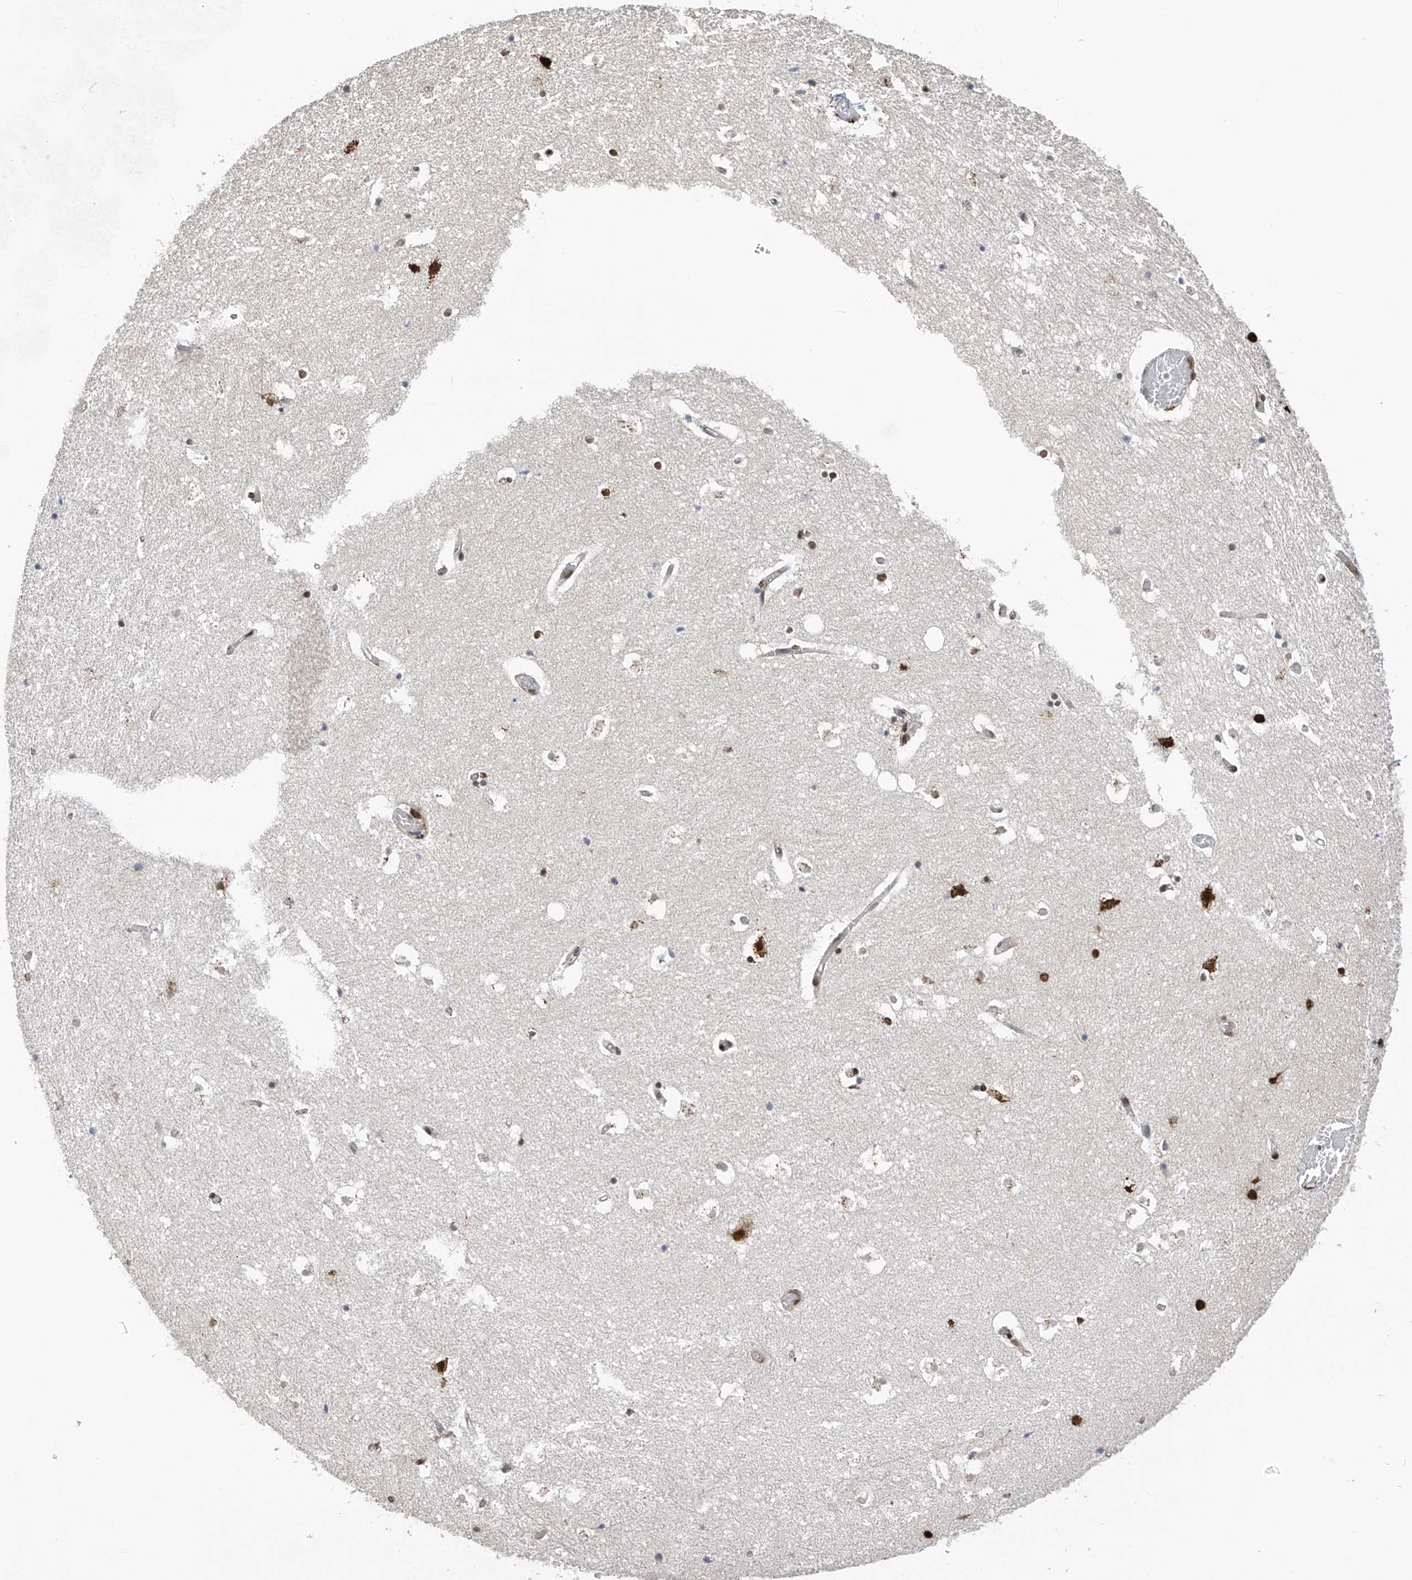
{"staining": {"intensity": "strong", "quantity": "<25%", "location": "nuclear"}, "tissue": "hippocampus", "cell_type": "Glial cells", "image_type": "normal", "snomed": [{"axis": "morphology", "description": "Normal tissue, NOS"}, {"axis": "topography", "description": "Hippocampus"}], "caption": "Benign hippocampus was stained to show a protein in brown. There is medium levels of strong nuclear expression in approximately <25% of glial cells. (Stains: DAB (3,3'-diaminobenzidine) in brown, nuclei in blue, Microscopy: brightfield microscopy at high magnification).", "gene": "APLF", "patient": {"sex": "female", "age": 52}}